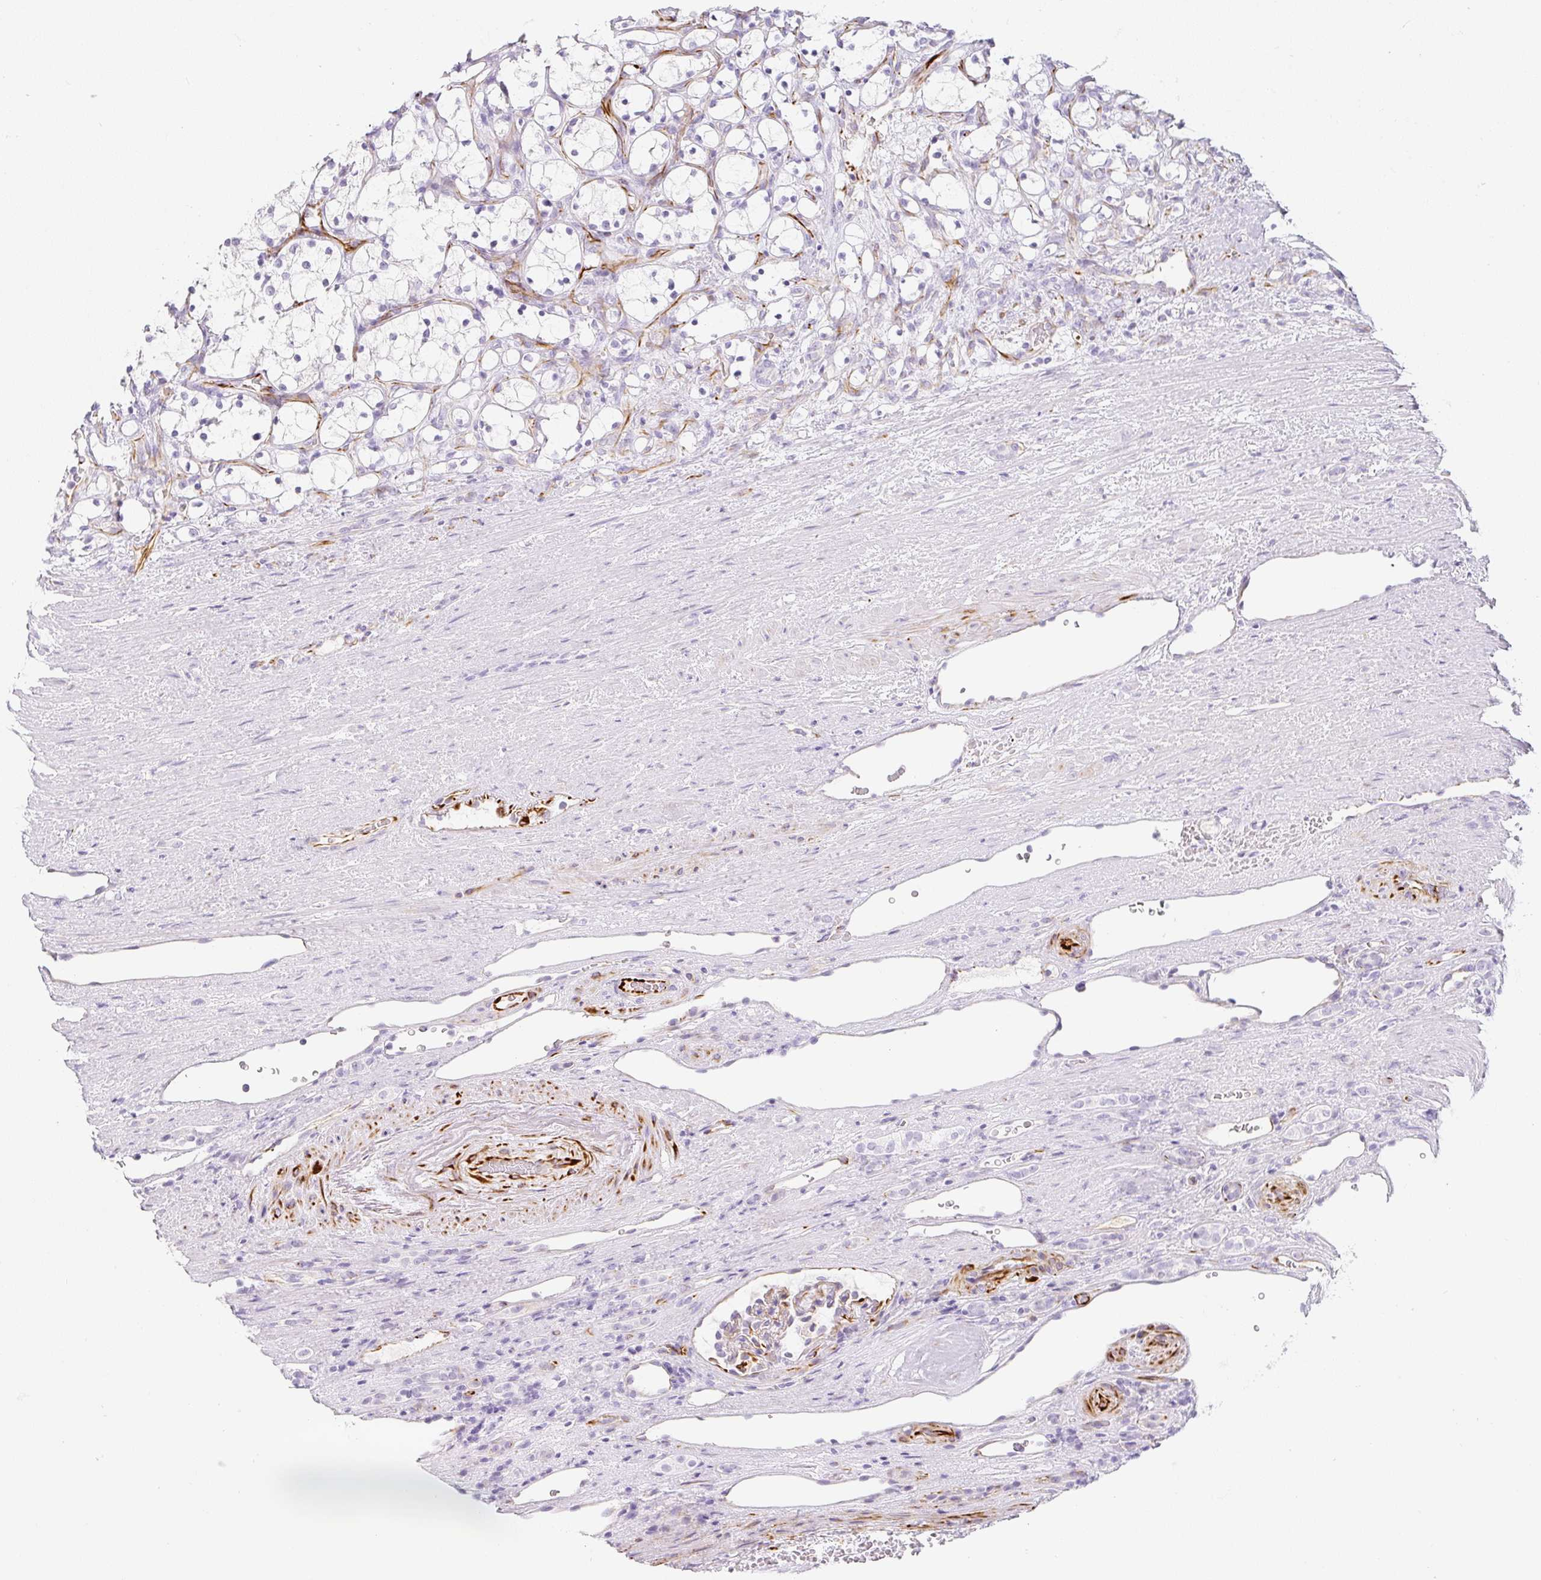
{"staining": {"intensity": "negative", "quantity": "none", "location": "none"}, "tissue": "renal cancer", "cell_type": "Tumor cells", "image_type": "cancer", "snomed": [{"axis": "morphology", "description": "Adenocarcinoma, NOS"}, {"axis": "topography", "description": "Kidney"}], "caption": "Immunohistochemistry (IHC) photomicrograph of neoplastic tissue: human renal cancer (adenocarcinoma) stained with DAB (3,3'-diaminobenzidine) reveals no significant protein positivity in tumor cells. (Stains: DAB IHC with hematoxylin counter stain, Microscopy: brightfield microscopy at high magnification).", "gene": "ZNF689", "patient": {"sex": "female", "age": 69}}